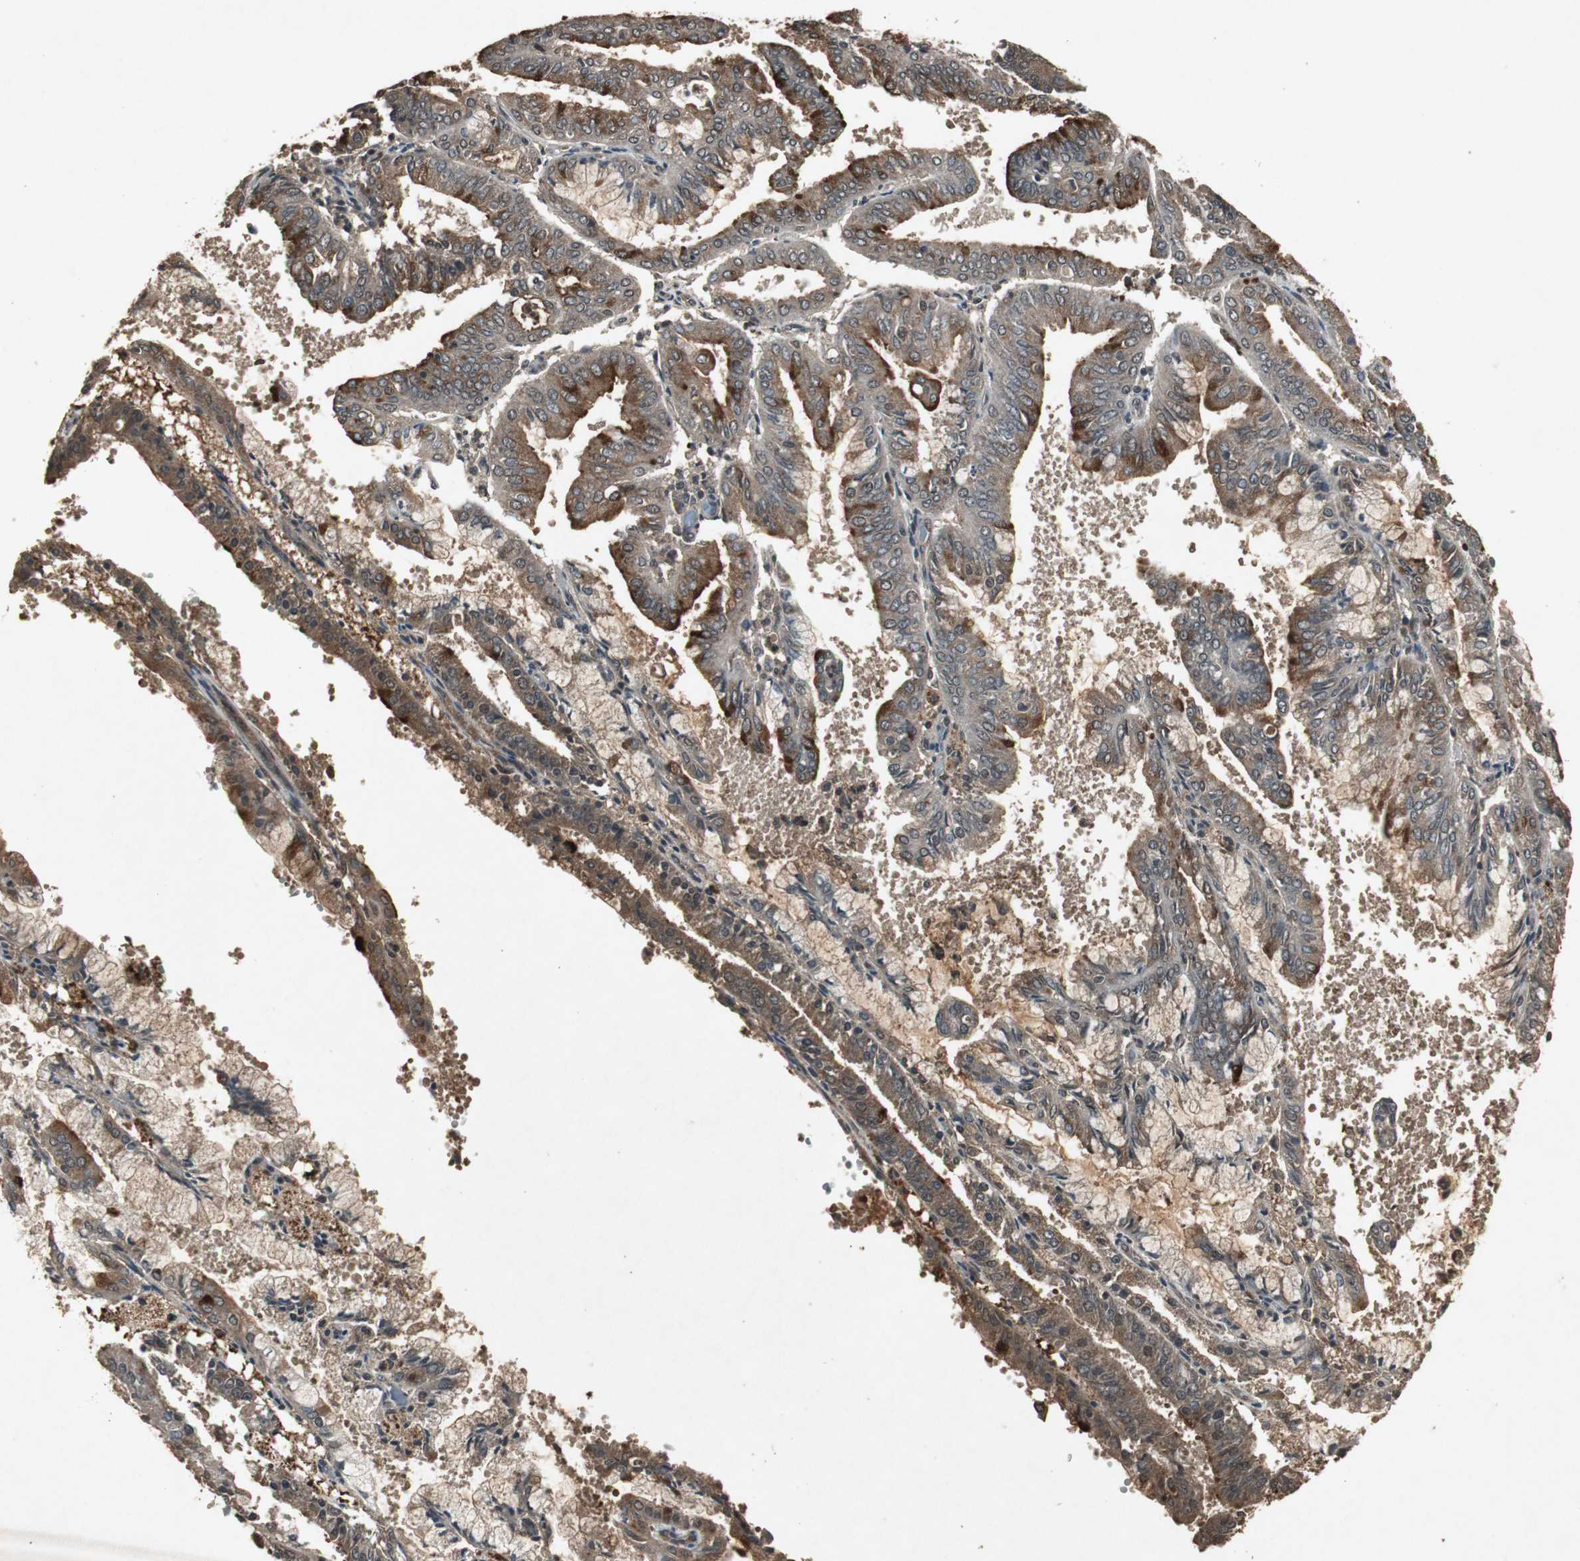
{"staining": {"intensity": "moderate", "quantity": ">75%", "location": "cytoplasmic/membranous"}, "tissue": "endometrial cancer", "cell_type": "Tumor cells", "image_type": "cancer", "snomed": [{"axis": "morphology", "description": "Adenocarcinoma, NOS"}, {"axis": "topography", "description": "Endometrium"}], "caption": "Protein staining by immunohistochemistry (IHC) reveals moderate cytoplasmic/membranous staining in approximately >75% of tumor cells in adenocarcinoma (endometrial).", "gene": "EMX1", "patient": {"sex": "female", "age": 63}}